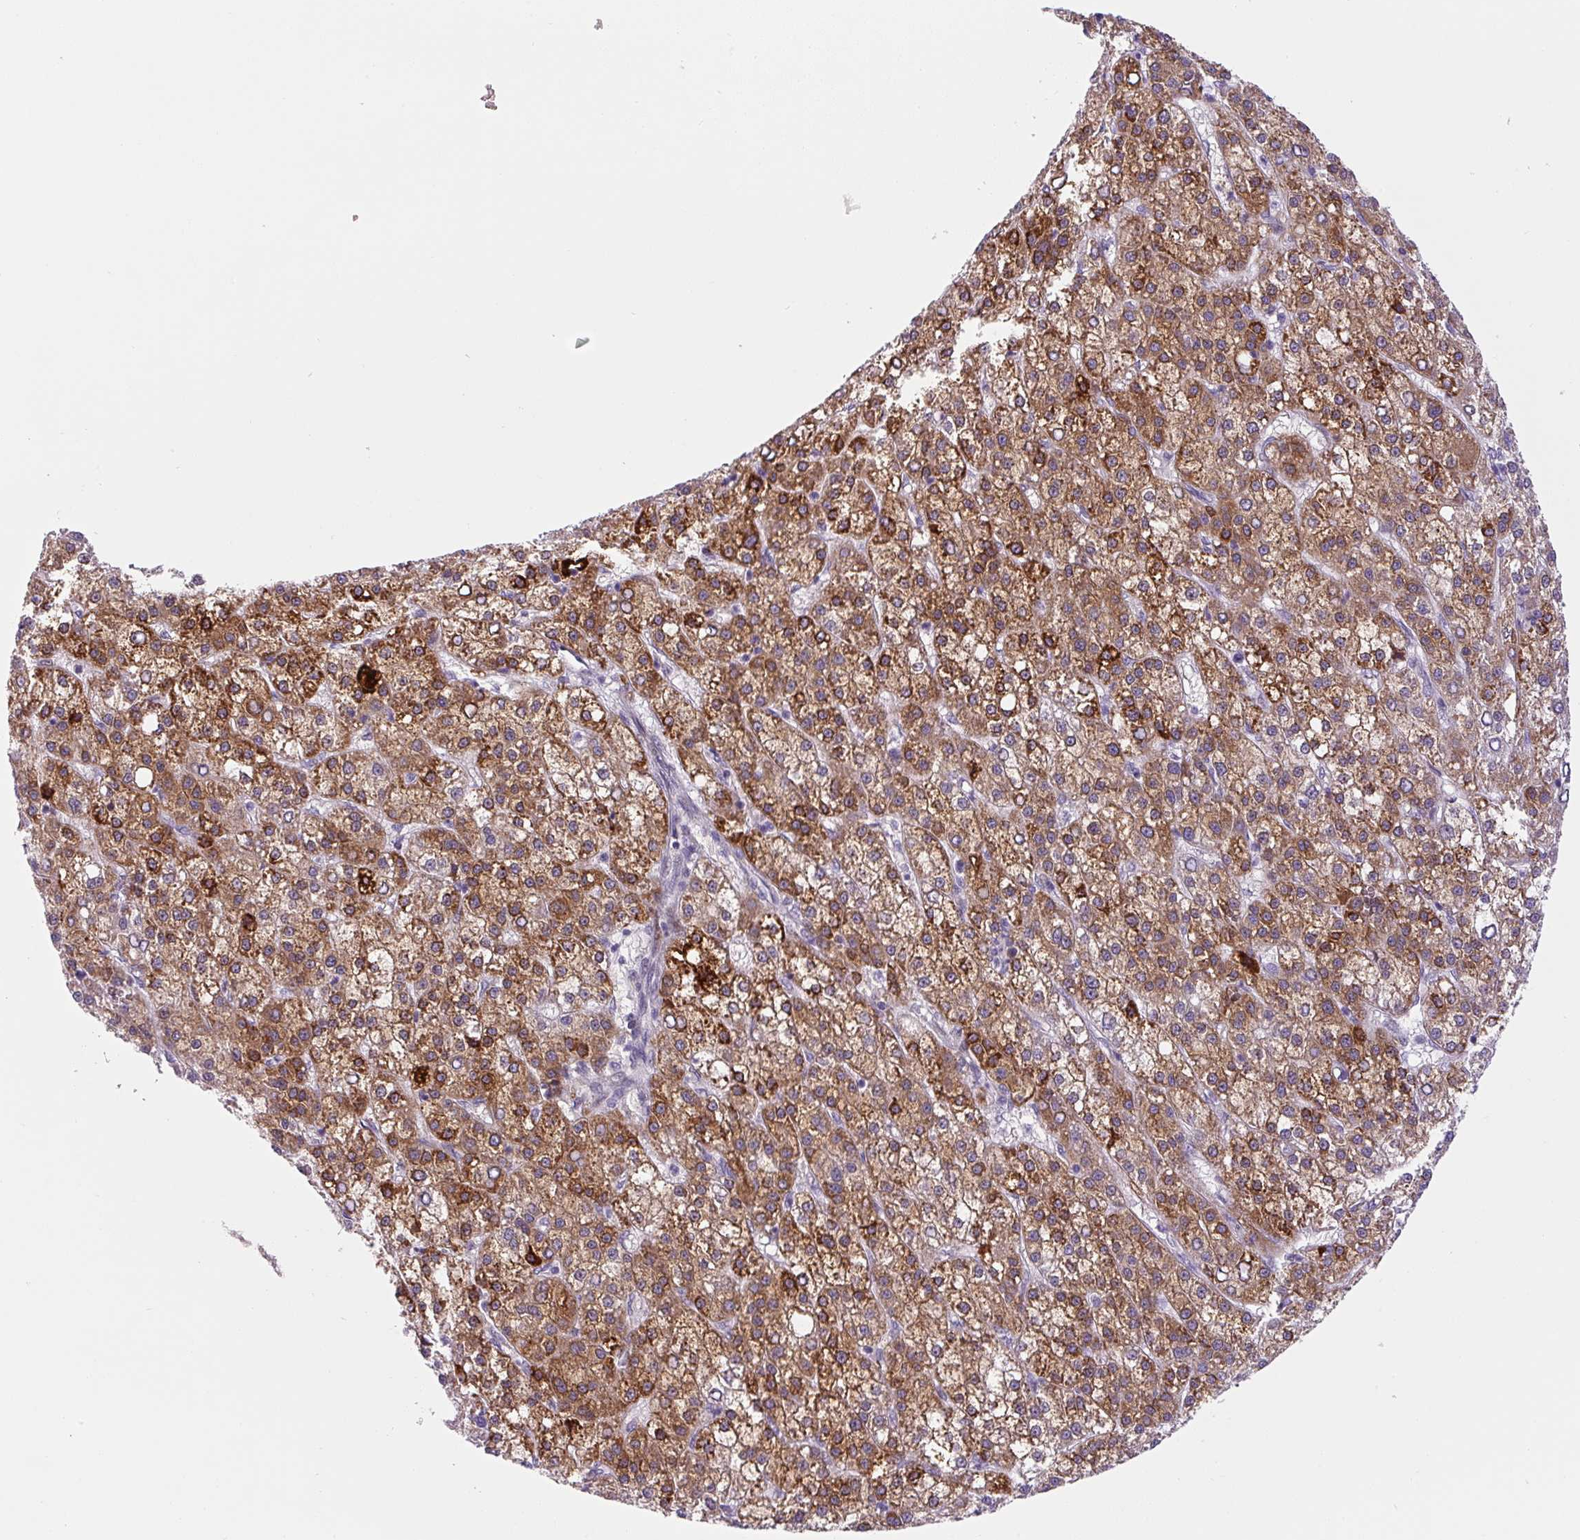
{"staining": {"intensity": "strong", "quantity": ">75%", "location": "cytoplasmic/membranous"}, "tissue": "liver cancer", "cell_type": "Tumor cells", "image_type": "cancer", "snomed": [{"axis": "morphology", "description": "Carcinoma, Hepatocellular, NOS"}, {"axis": "topography", "description": "Liver"}], "caption": "IHC photomicrograph of neoplastic tissue: liver cancer stained using IHC displays high levels of strong protein expression localized specifically in the cytoplasmic/membranous of tumor cells, appearing as a cytoplasmic/membranous brown color.", "gene": "DISP3", "patient": {"sex": "female", "age": 58}}